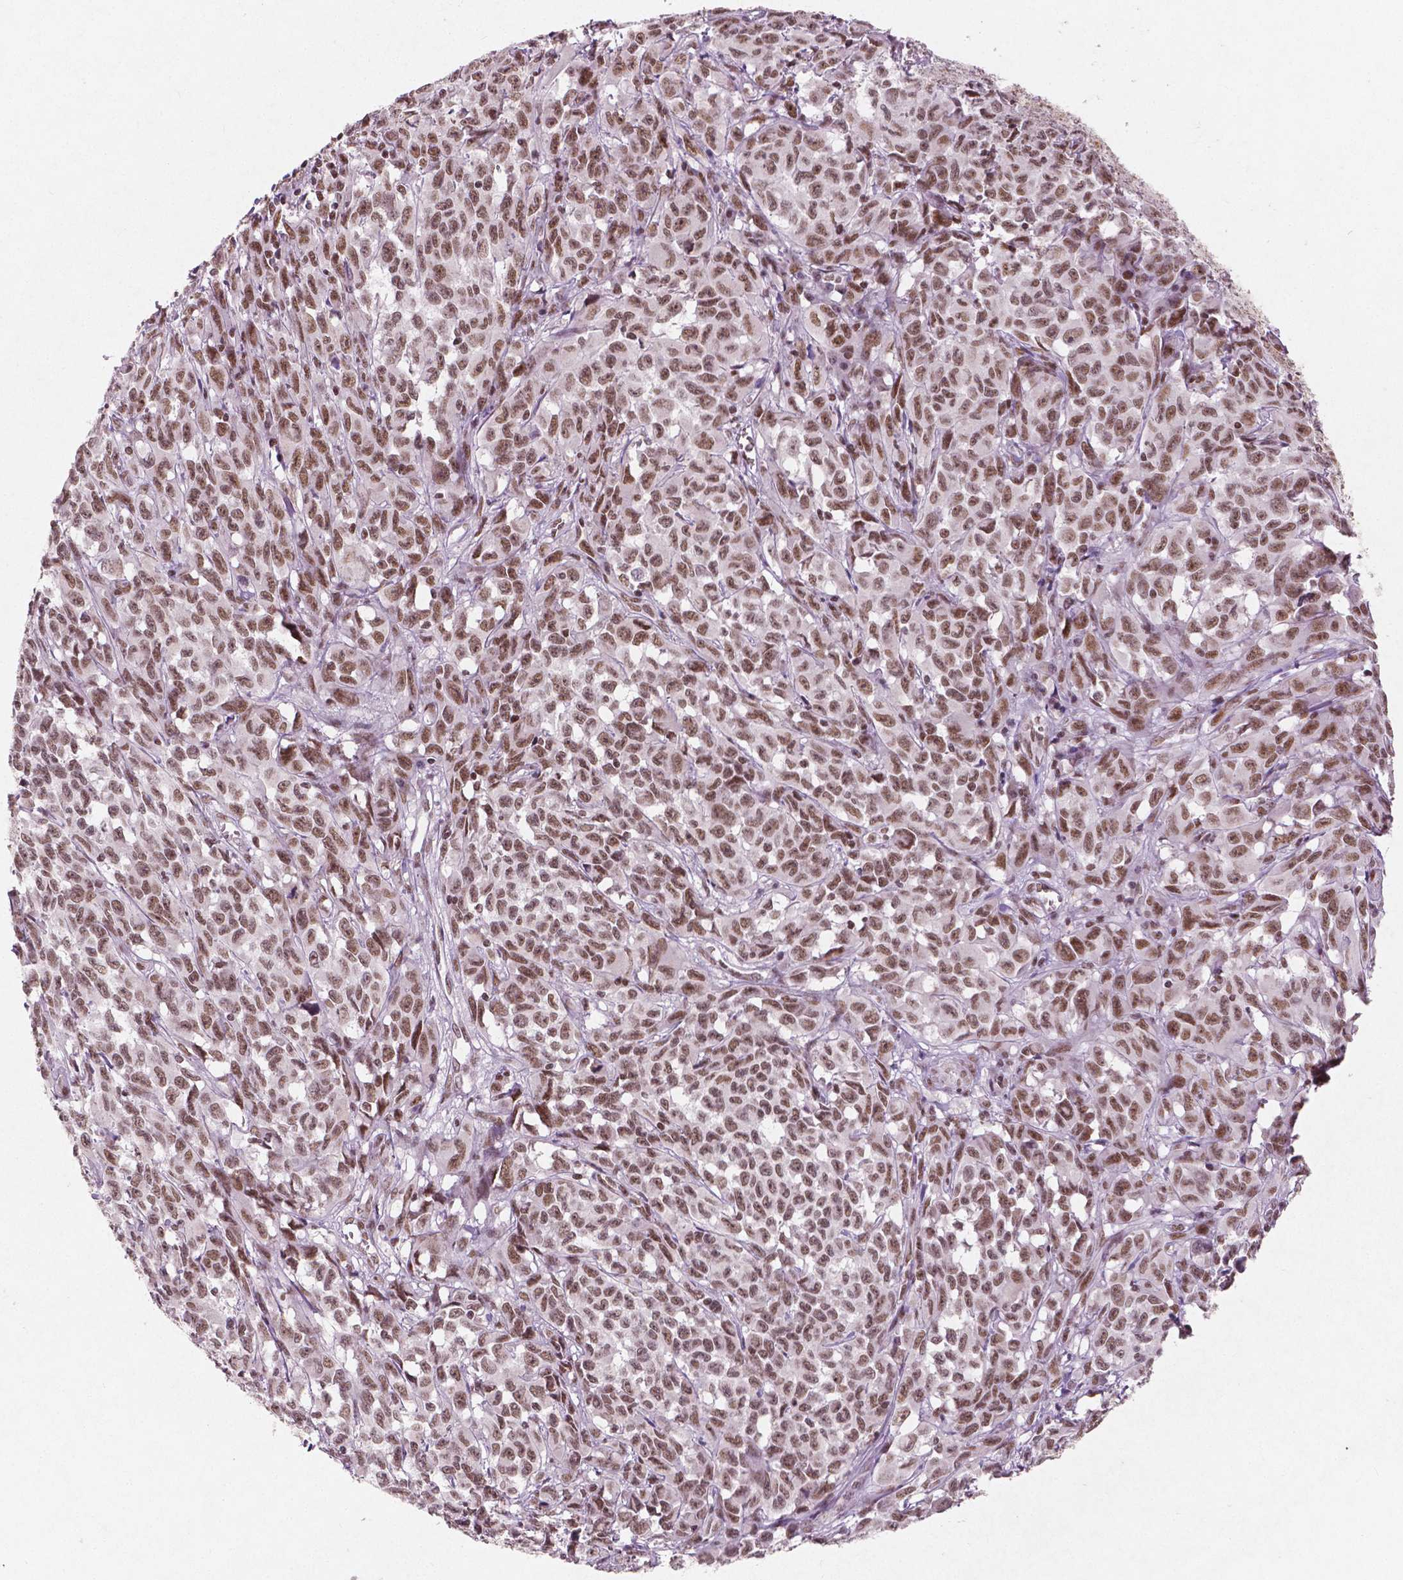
{"staining": {"intensity": "strong", "quantity": ">75%", "location": "nuclear"}, "tissue": "melanoma", "cell_type": "Tumor cells", "image_type": "cancer", "snomed": [{"axis": "morphology", "description": "Malignant melanoma, NOS"}, {"axis": "topography", "description": "Vulva, labia, clitoris and Bartholin´s gland, NO"}], "caption": "DAB immunohistochemical staining of melanoma displays strong nuclear protein staining in approximately >75% of tumor cells.", "gene": "BRD4", "patient": {"sex": "female", "age": 75}}